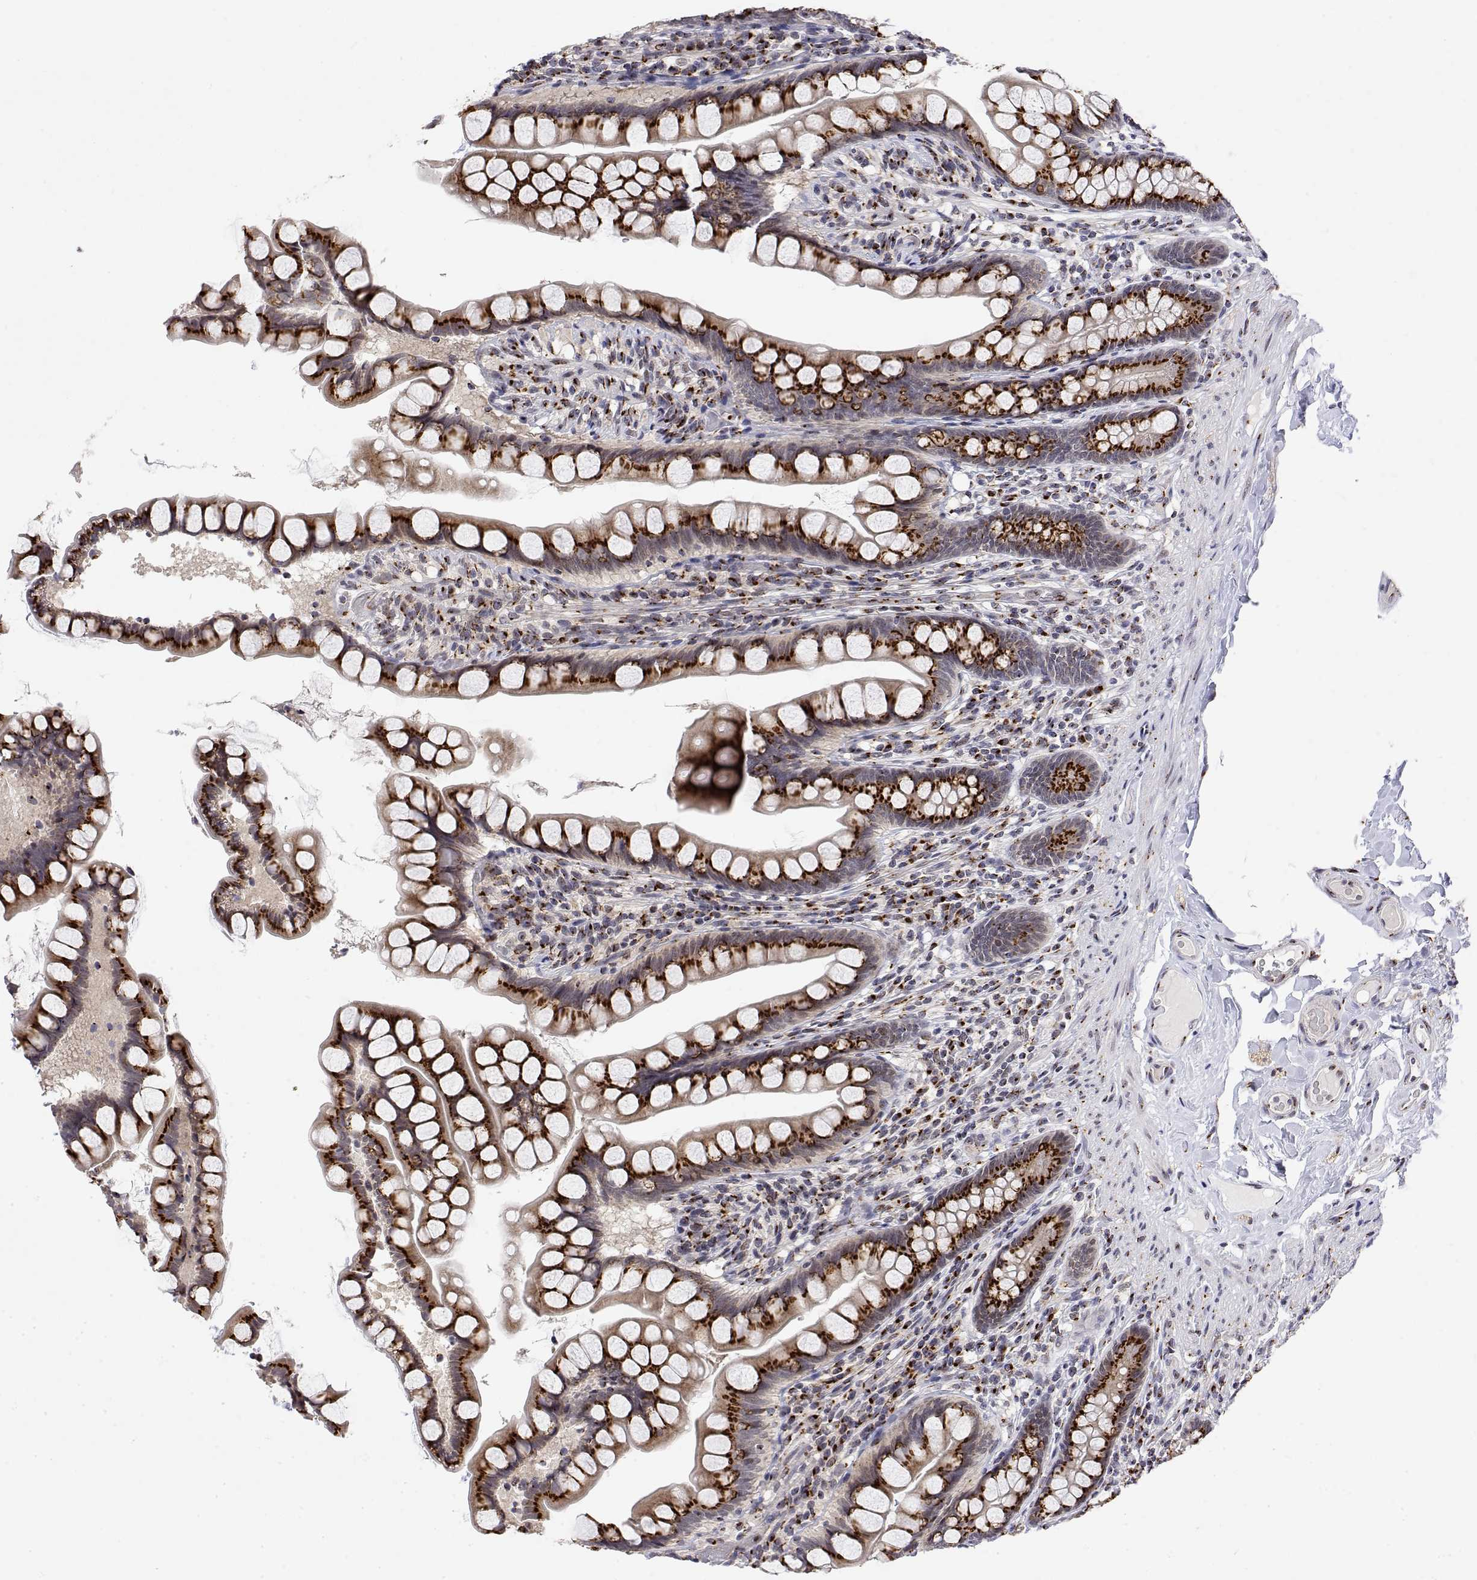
{"staining": {"intensity": "strong", "quantity": ">75%", "location": "cytoplasmic/membranous"}, "tissue": "small intestine", "cell_type": "Glandular cells", "image_type": "normal", "snomed": [{"axis": "morphology", "description": "Normal tissue, NOS"}, {"axis": "topography", "description": "Small intestine"}], "caption": "DAB immunohistochemical staining of unremarkable human small intestine reveals strong cytoplasmic/membranous protein positivity in approximately >75% of glandular cells.", "gene": "YIPF3", "patient": {"sex": "male", "age": 70}}